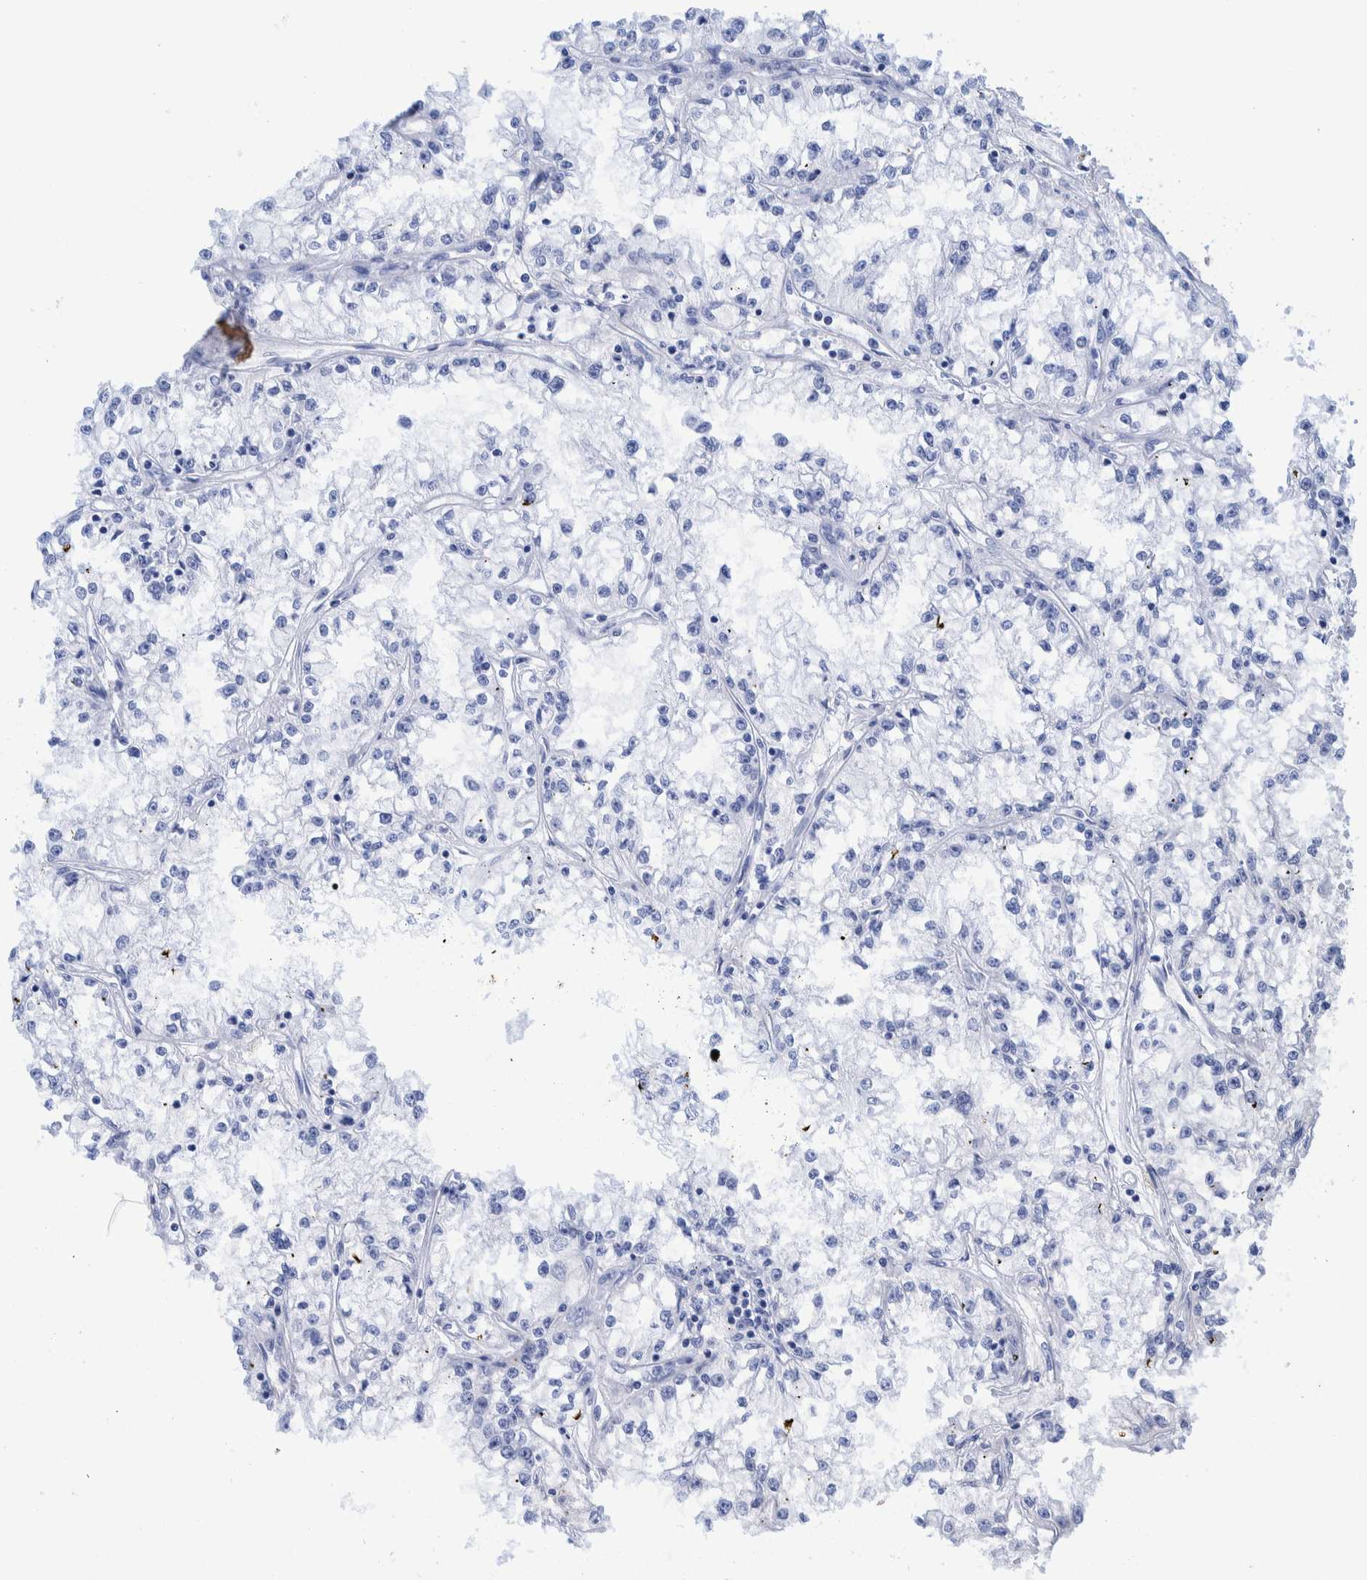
{"staining": {"intensity": "negative", "quantity": "none", "location": "none"}, "tissue": "renal cancer", "cell_type": "Tumor cells", "image_type": "cancer", "snomed": [{"axis": "morphology", "description": "Adenocarcinoma, NOS"}, {"axis": "topography", "description": "Kidney"}], "caption": "High power microscopy photomicrograph of an immunohistochemistry photomicrograph of renal cancer, revealing no significant expression in tumor cells.", "gene": "KRT14", "patient": {"sex": "male", "age": 56}}